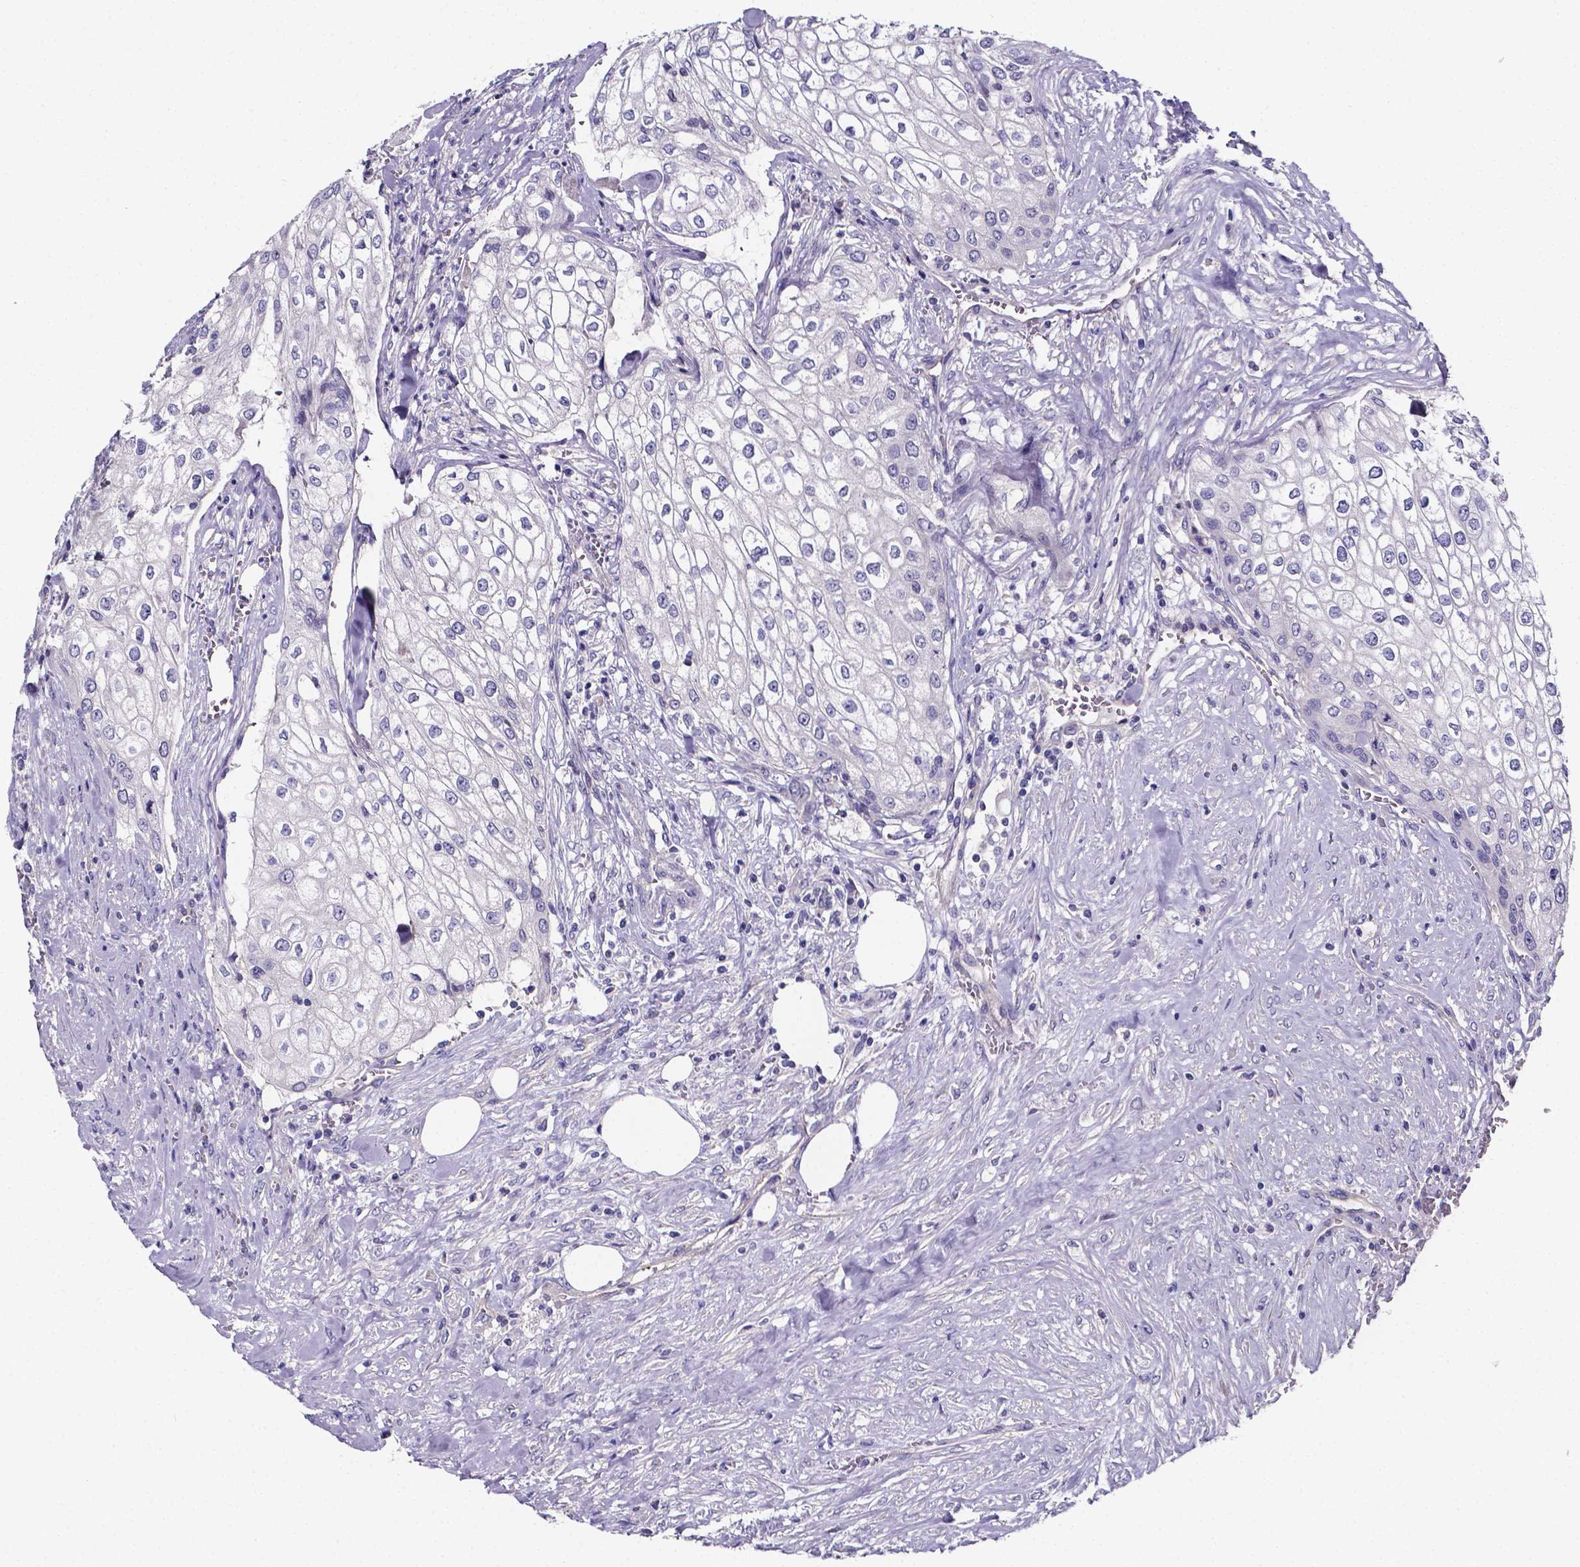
{"staining": {"intensity": "negative", "quantity": "none", "location": "none"}, "tissue": "urothelial cancer", "cell_type": "Tumor cells", "image_type": "cancer", "snomed": [{"axis": "morphology", "description": "Urothelial carcinoma, High grade"}, {"axis": "topography", "description": "Urinary bladder"}], "caption": "Immunohistochemical staining of urothelial cancer shows no significant staining in tumor cells. (Stains: DAB (3,3'-diaminobenzidine) IHC with hematoxylin counter stain, Microscopy: brightfield microscopy at high magnification).", "gene": "CACNG8", "patient": {"sex": "male", "age": 62}}